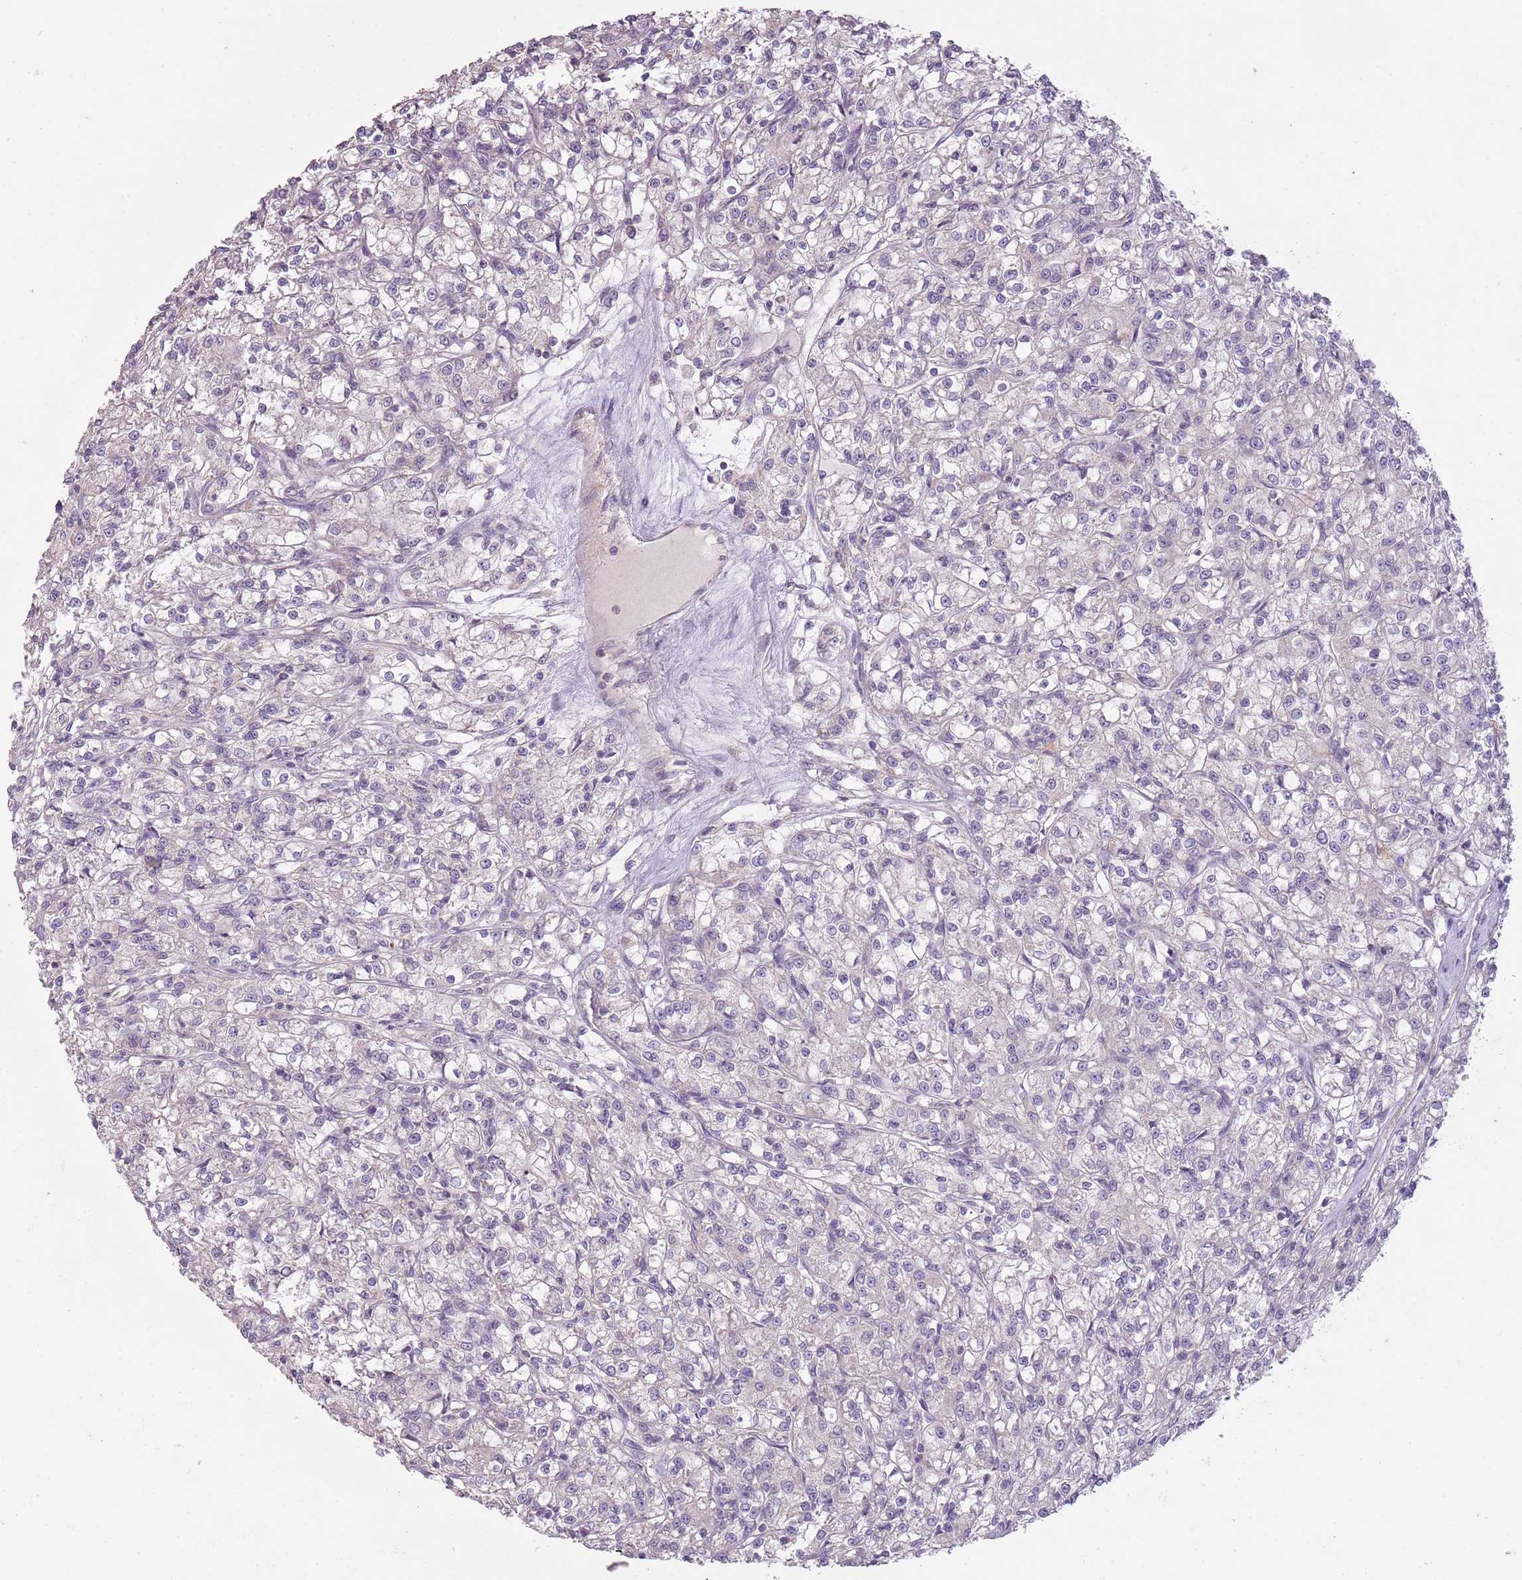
{"staining": {"intensity": "negative", "quantity": "none", "location": "none"}, "tissue": "renal cancer", "cell_type": "Tumor cells", "image_type": "cancer", "snomed": [{"axis": "morphology", "description": "Adenocarcinoma, NOS"}, {"axis": "topography", "description": "Kidney"}], "caption": "Renal cancer stained for a protein using IHC shows no positivity tumor cells.", "gene": "TEKT4", "patient": {"sex": "female", "age": 59}}